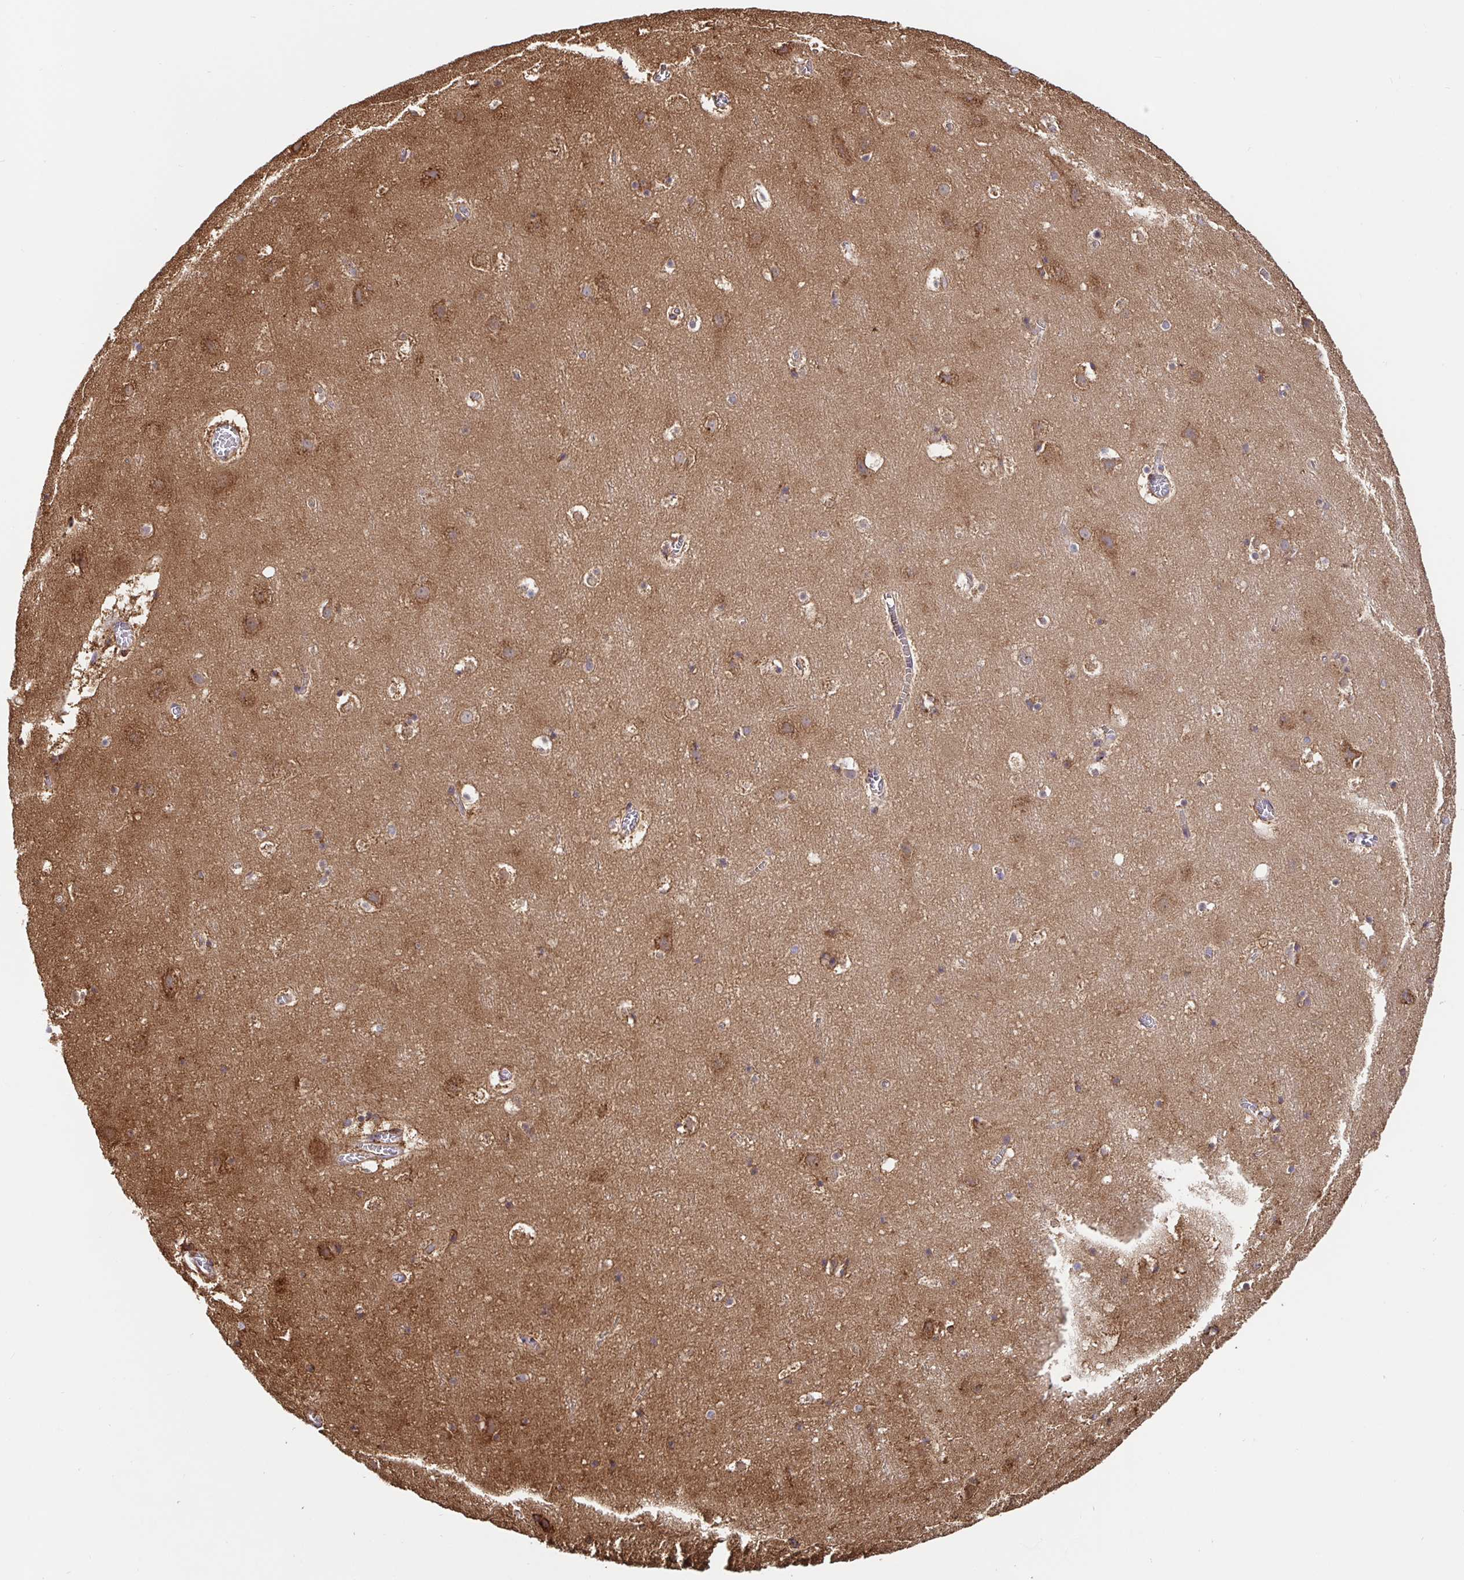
{"staining": {"intensity": "moderate", "quantity": "<25%", "location": "cytoplasmic/membranous"}, "tissue": "cerebral cortex", "cell_type": "Endothelial cells", "image_type": "normal", "snomed": [{"axis": "morphology", "description": "Normal tissue, NOS"}, {"axis": "topography", "description": "Cerebral cortex"}], "caption": "Cerebral cortex stained with DAB immunohistochemistry (IHC) exhibits low levels of moderate cytoplasmic/membranous staining in approximately <25% of endothelial cells.", "gene": "MAOA", "patient": {"sex": "female", "age": 42}}